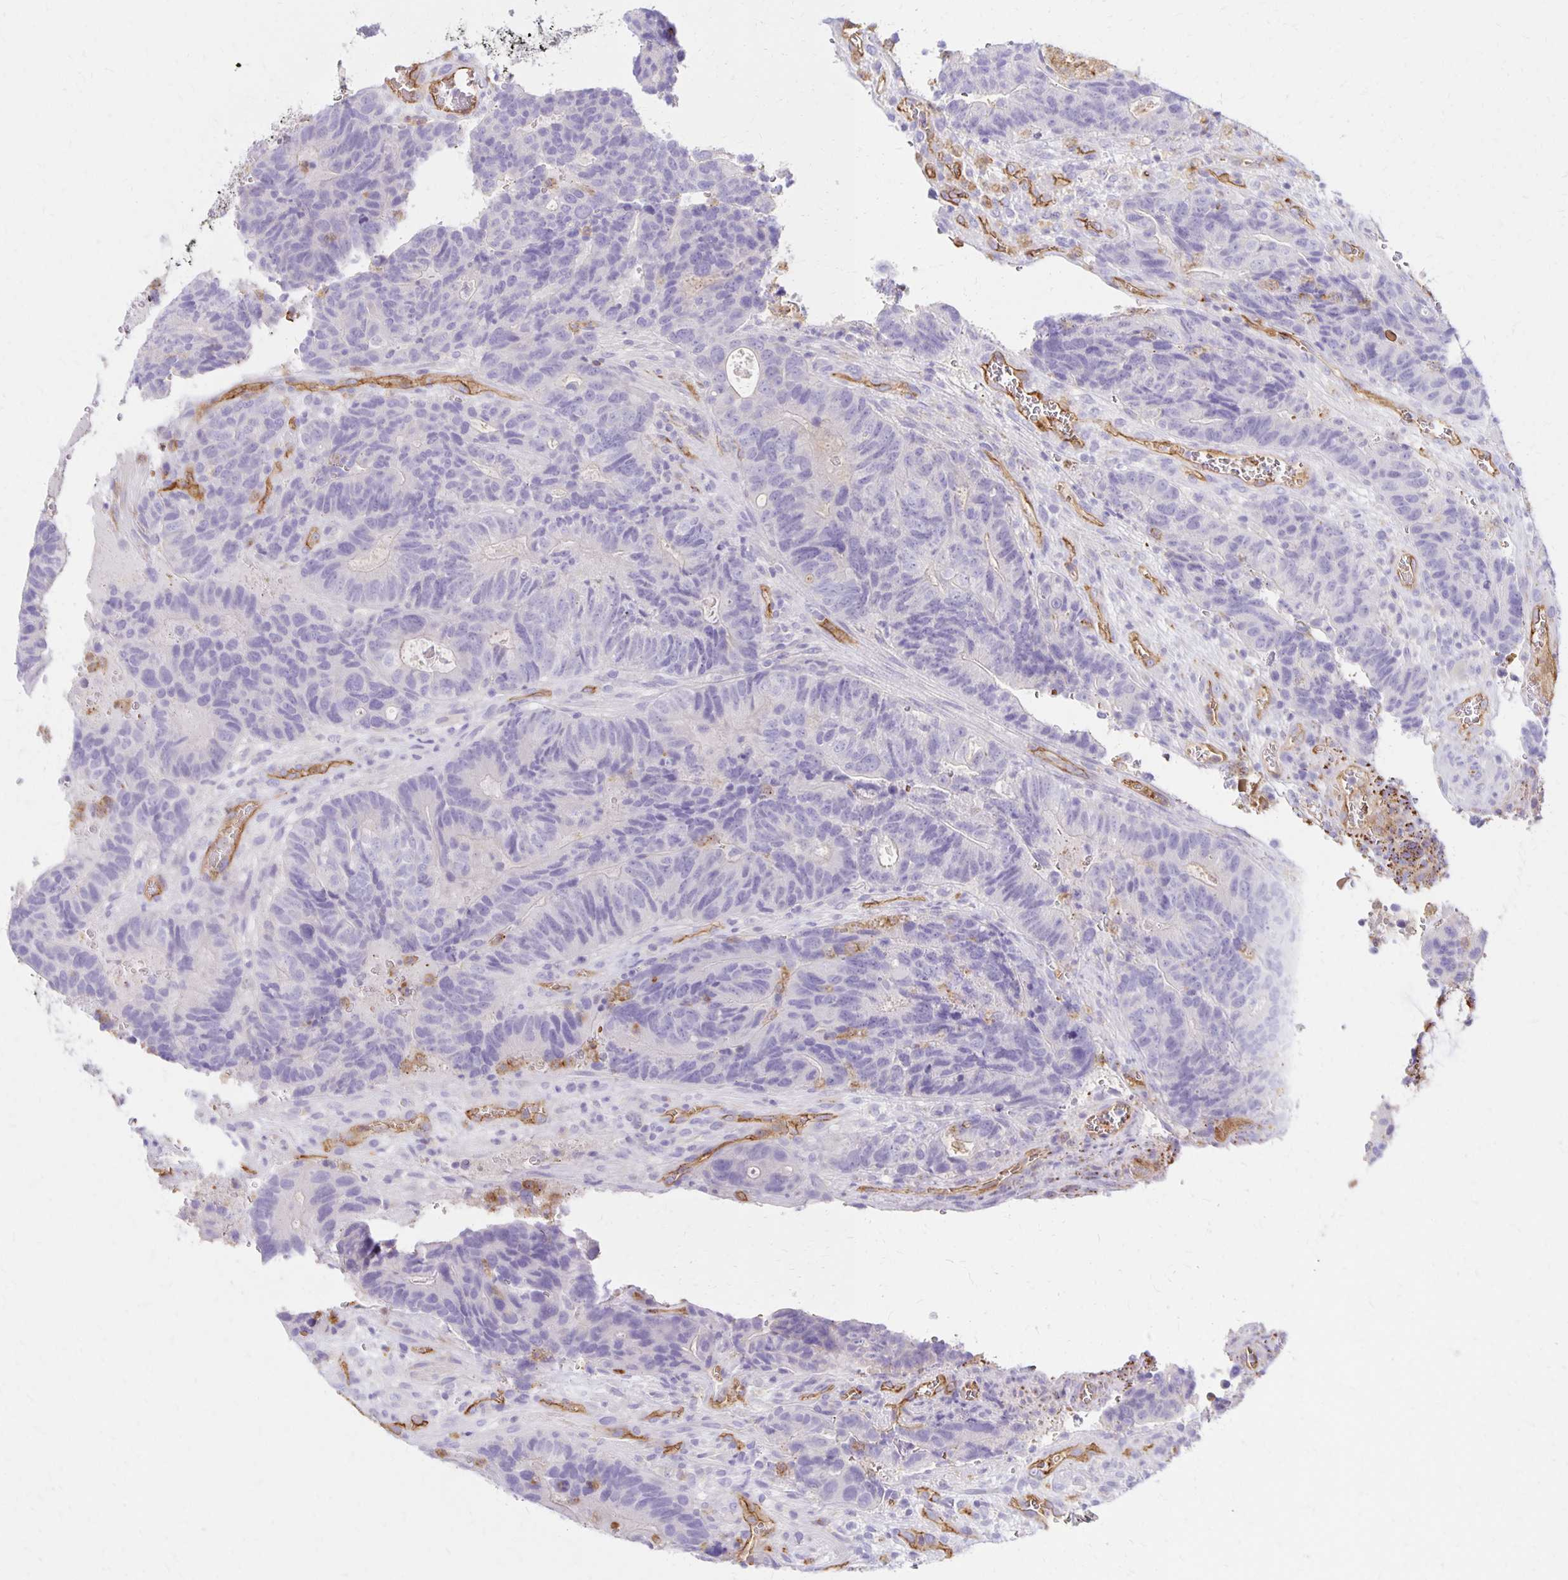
{"staining": {"intensity": "negative", "quantity": "none", "location": "none"}, "tissue": "colorectal cancer", "cell_type": "Tumor cells", "image_type": "cancer", "snomed": [{"axis": "morphology", "description": "Normal tissue, NOS"}, {"axis": "morphology", "description": "Adenocarcinoma, NOS"}, {"axis": "topography", "description": "Colon"}], "caption": "Immunohistochemistry (IHC) micrograph of colorectal cancer stained for a protein (brown), which exhibits no staining in tumor cells.", "gene": "TTYH1", "patient": {"sex": "female", "age": 48}}